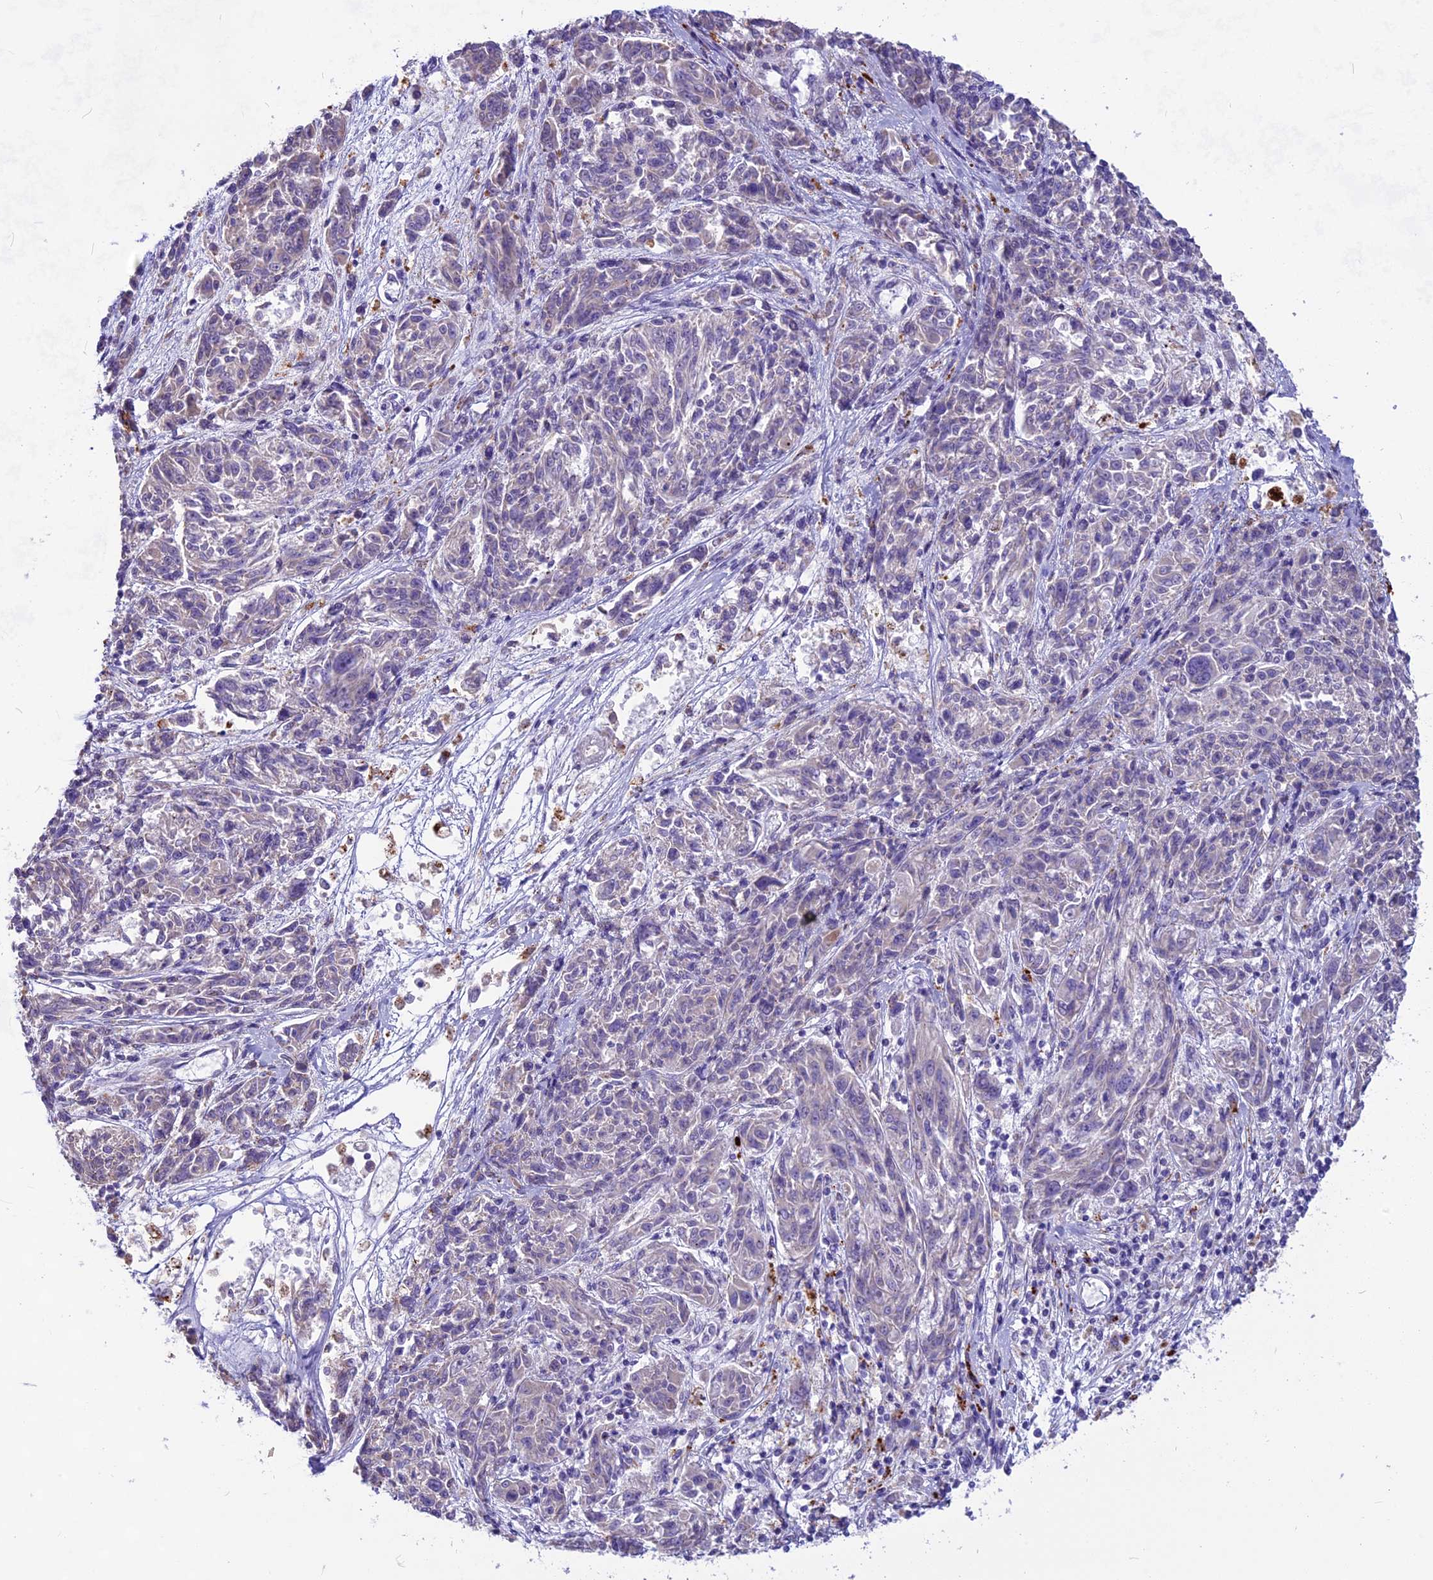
{"staining": {"intensity": "negative", "quantity": "none", "location": "none"}, "tissue": "melanoma", "cell_type": "Tumor cells", "image_type": "cancer", "snomed": [{"axis": "morphology", "description": "Malignant melanoma, NOS"}, {"axis": "topography", "description": "Skin"}], "caption": "The histopathology image shows no significant expression in tumor cells of melanoma.", "gene": "THRSP", "patient": {"sex": "male", "age": 53}}